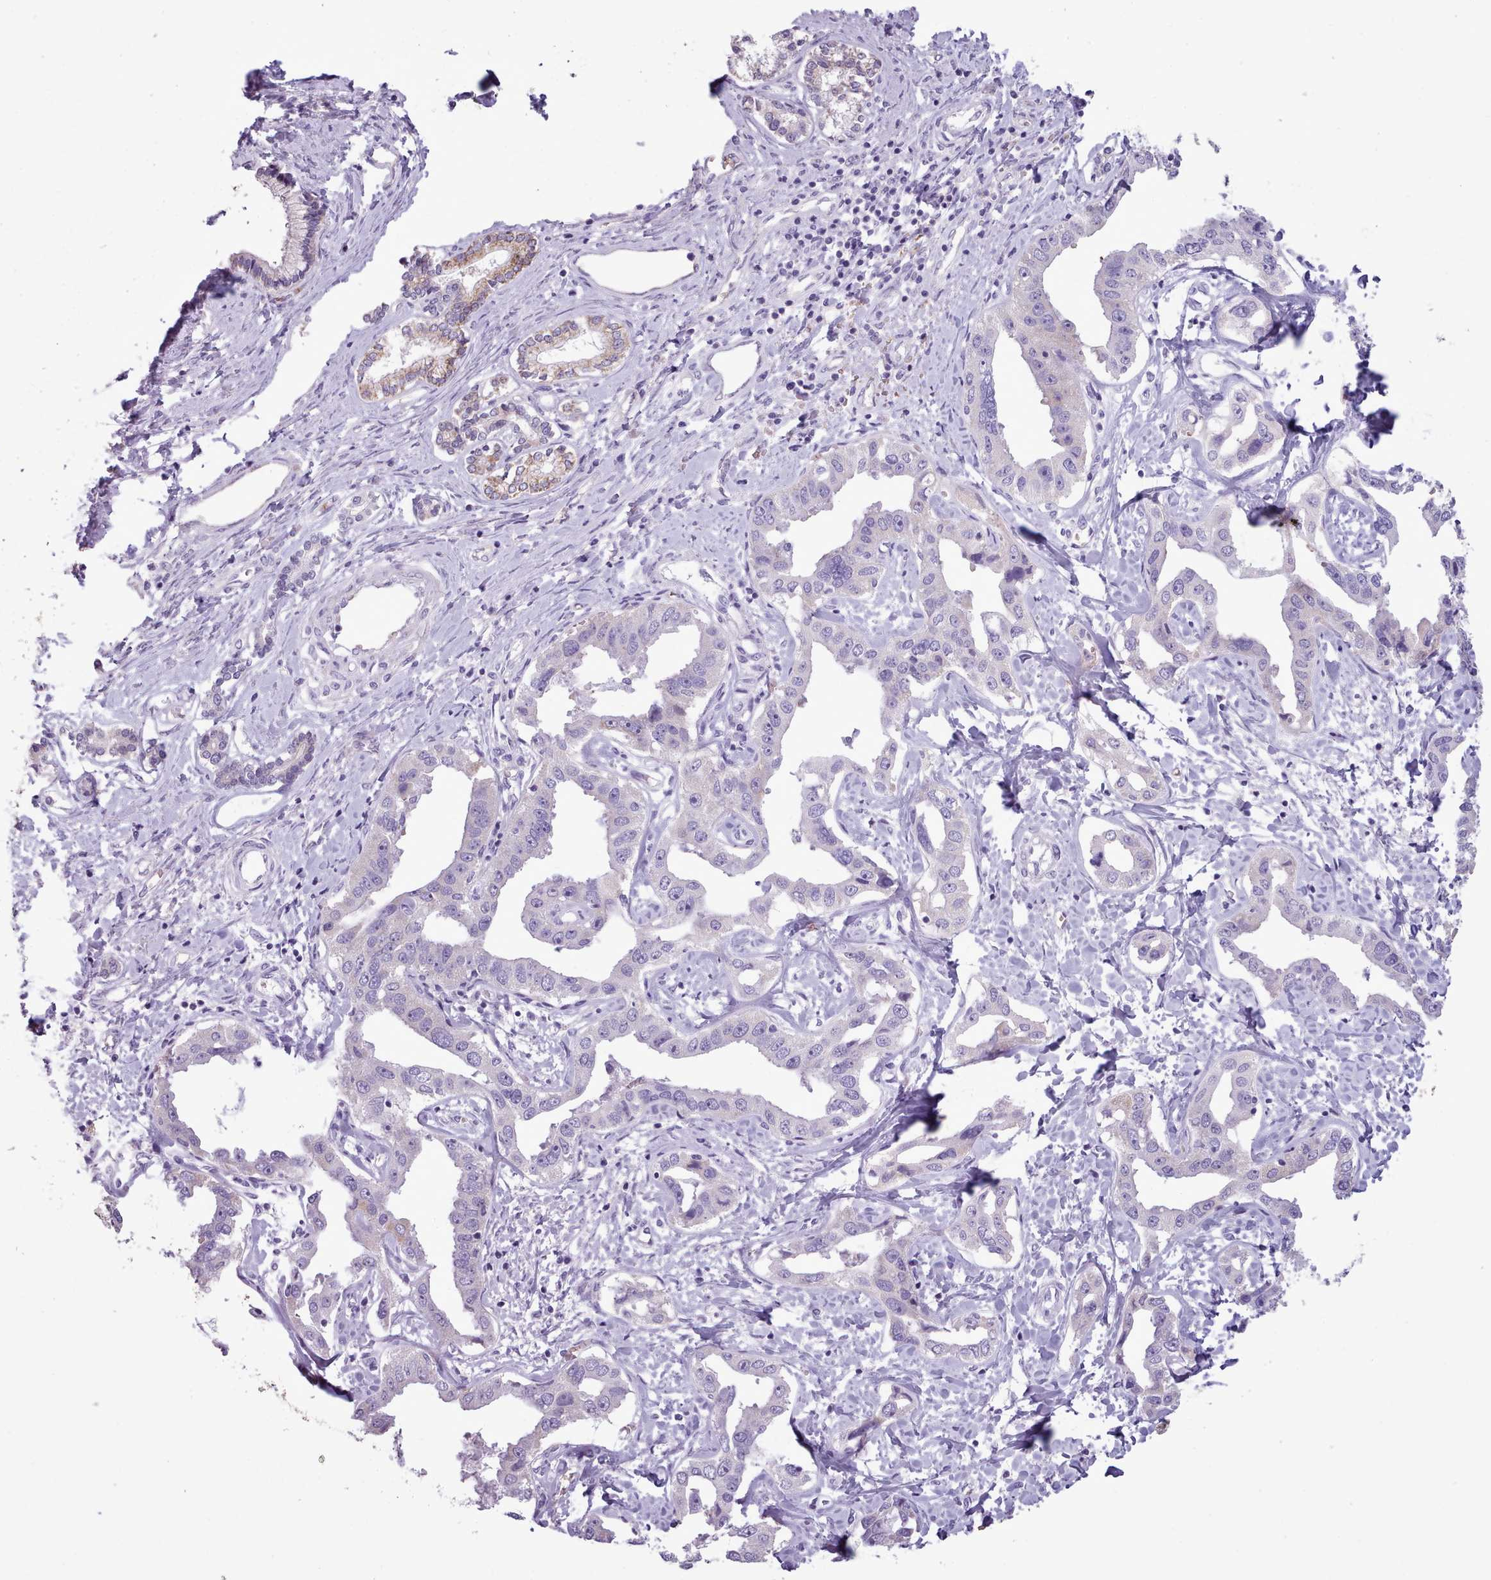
{"staining": {"intensity": "negative", "quantity": "none", "location": "none"}, "tissue": "liver cancer", "cell_type": "Tumor cells", "image_type": "cancer", "snomed": [{"axis": "morphology", "description": "Cholangiocarcinoma"}, {"axis": "topography", "description": "Liver"}], "caption": "This is an immunohistochemistry histopathology image of liver cancer. There is no staining in tumor cells.", "gene": "AK4", "patient": {"sex": "male", "age": 59}}